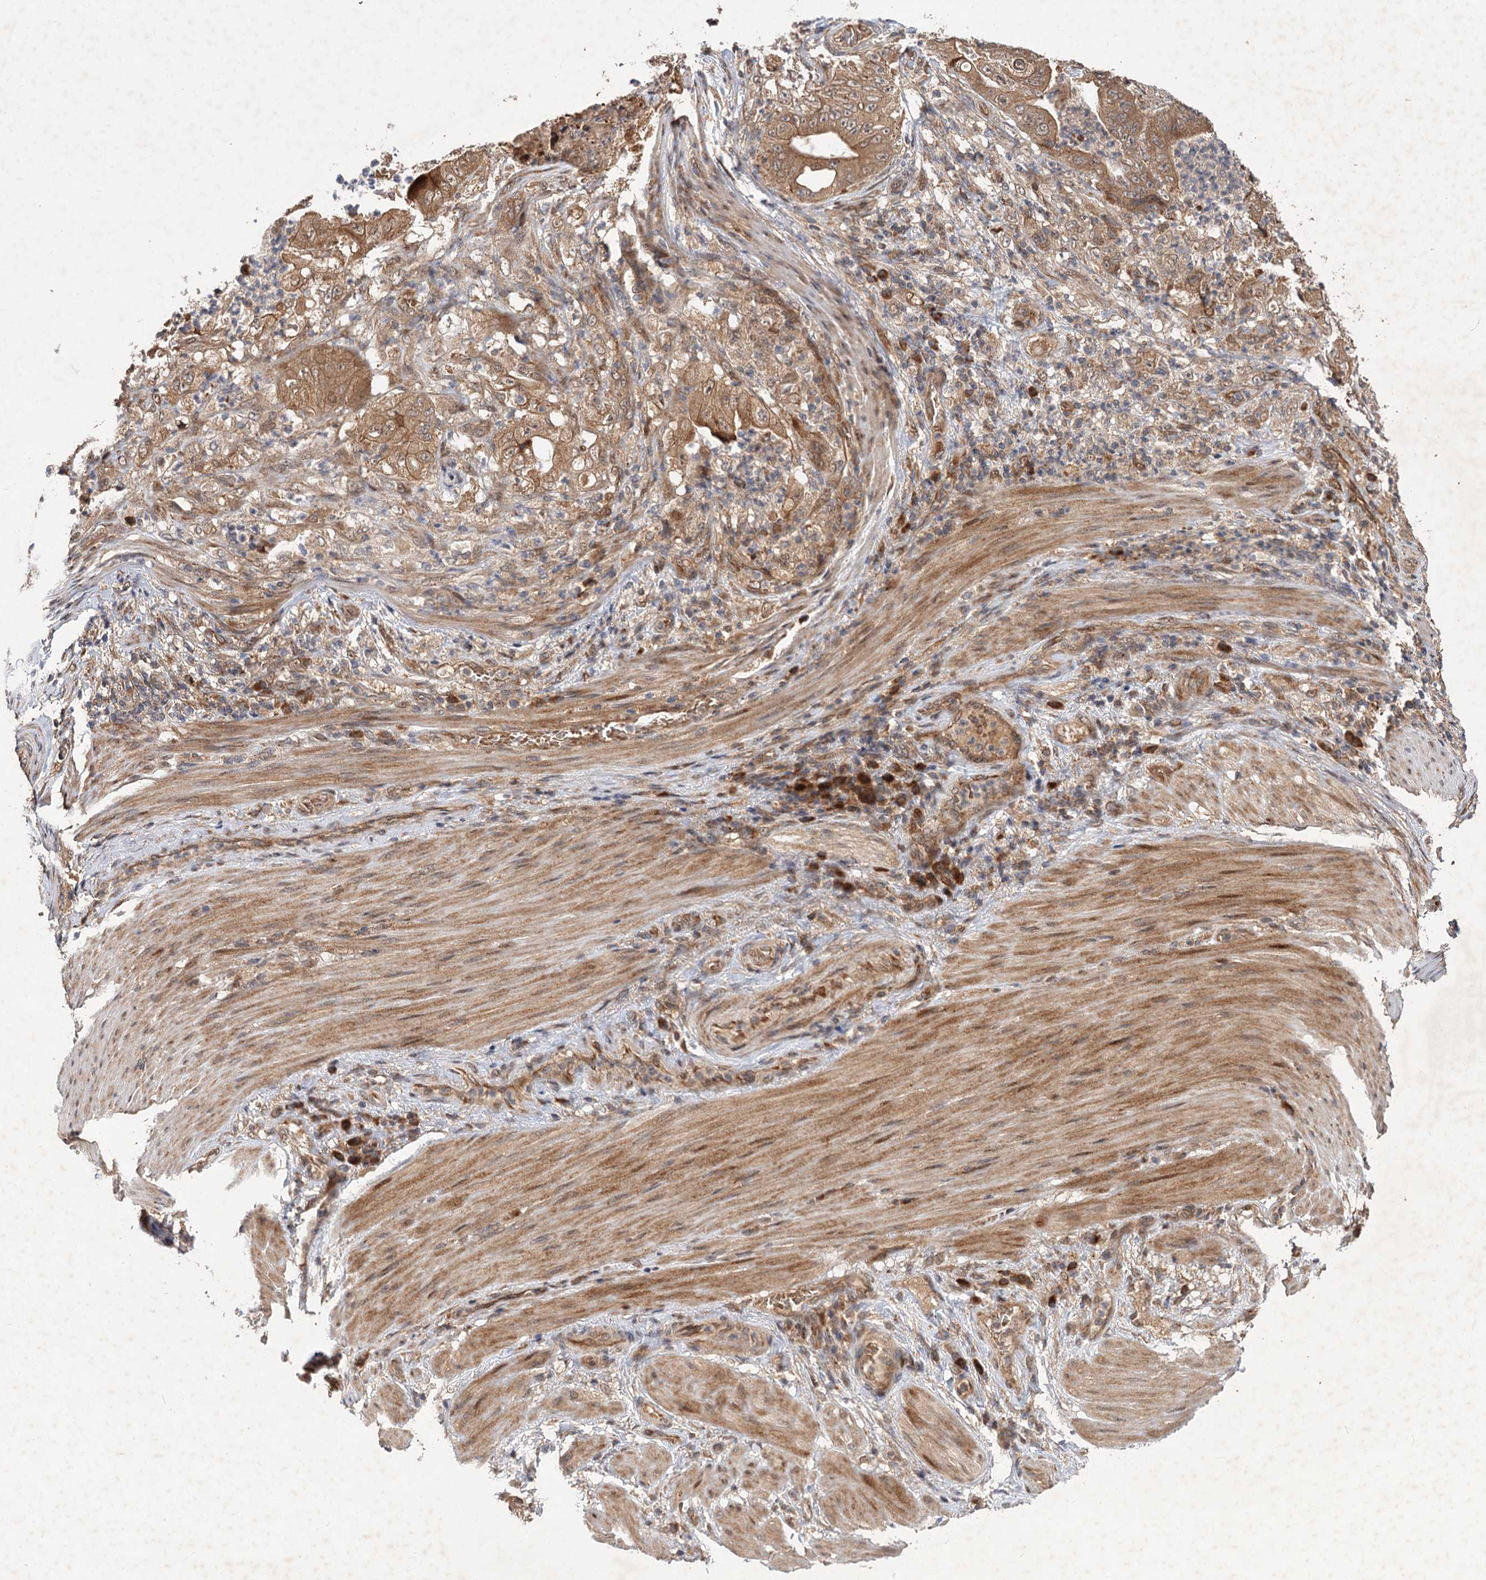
{"staining": {"intensity": "moderate", "quantity": ">75%", "location": "cytoplasmic/membranous"}, "tissue": "stomach cancer", "cell_type": "Tumor cells", "image_type": "cancer", "snomed": [{"axis": "morphology", "description": "Adenocarcinoma, NOS"}, {"axis": "topography", "description": "Stomach"}], "caption": "Stomach adenocarcinoma was stained to show a protein in brown. There is medium levels of moderate cytoplasmic/membranous expression in about >75% of tumor cells.", "gene": "FBXW8", "patient": {"sex": "female", "age": 73}}